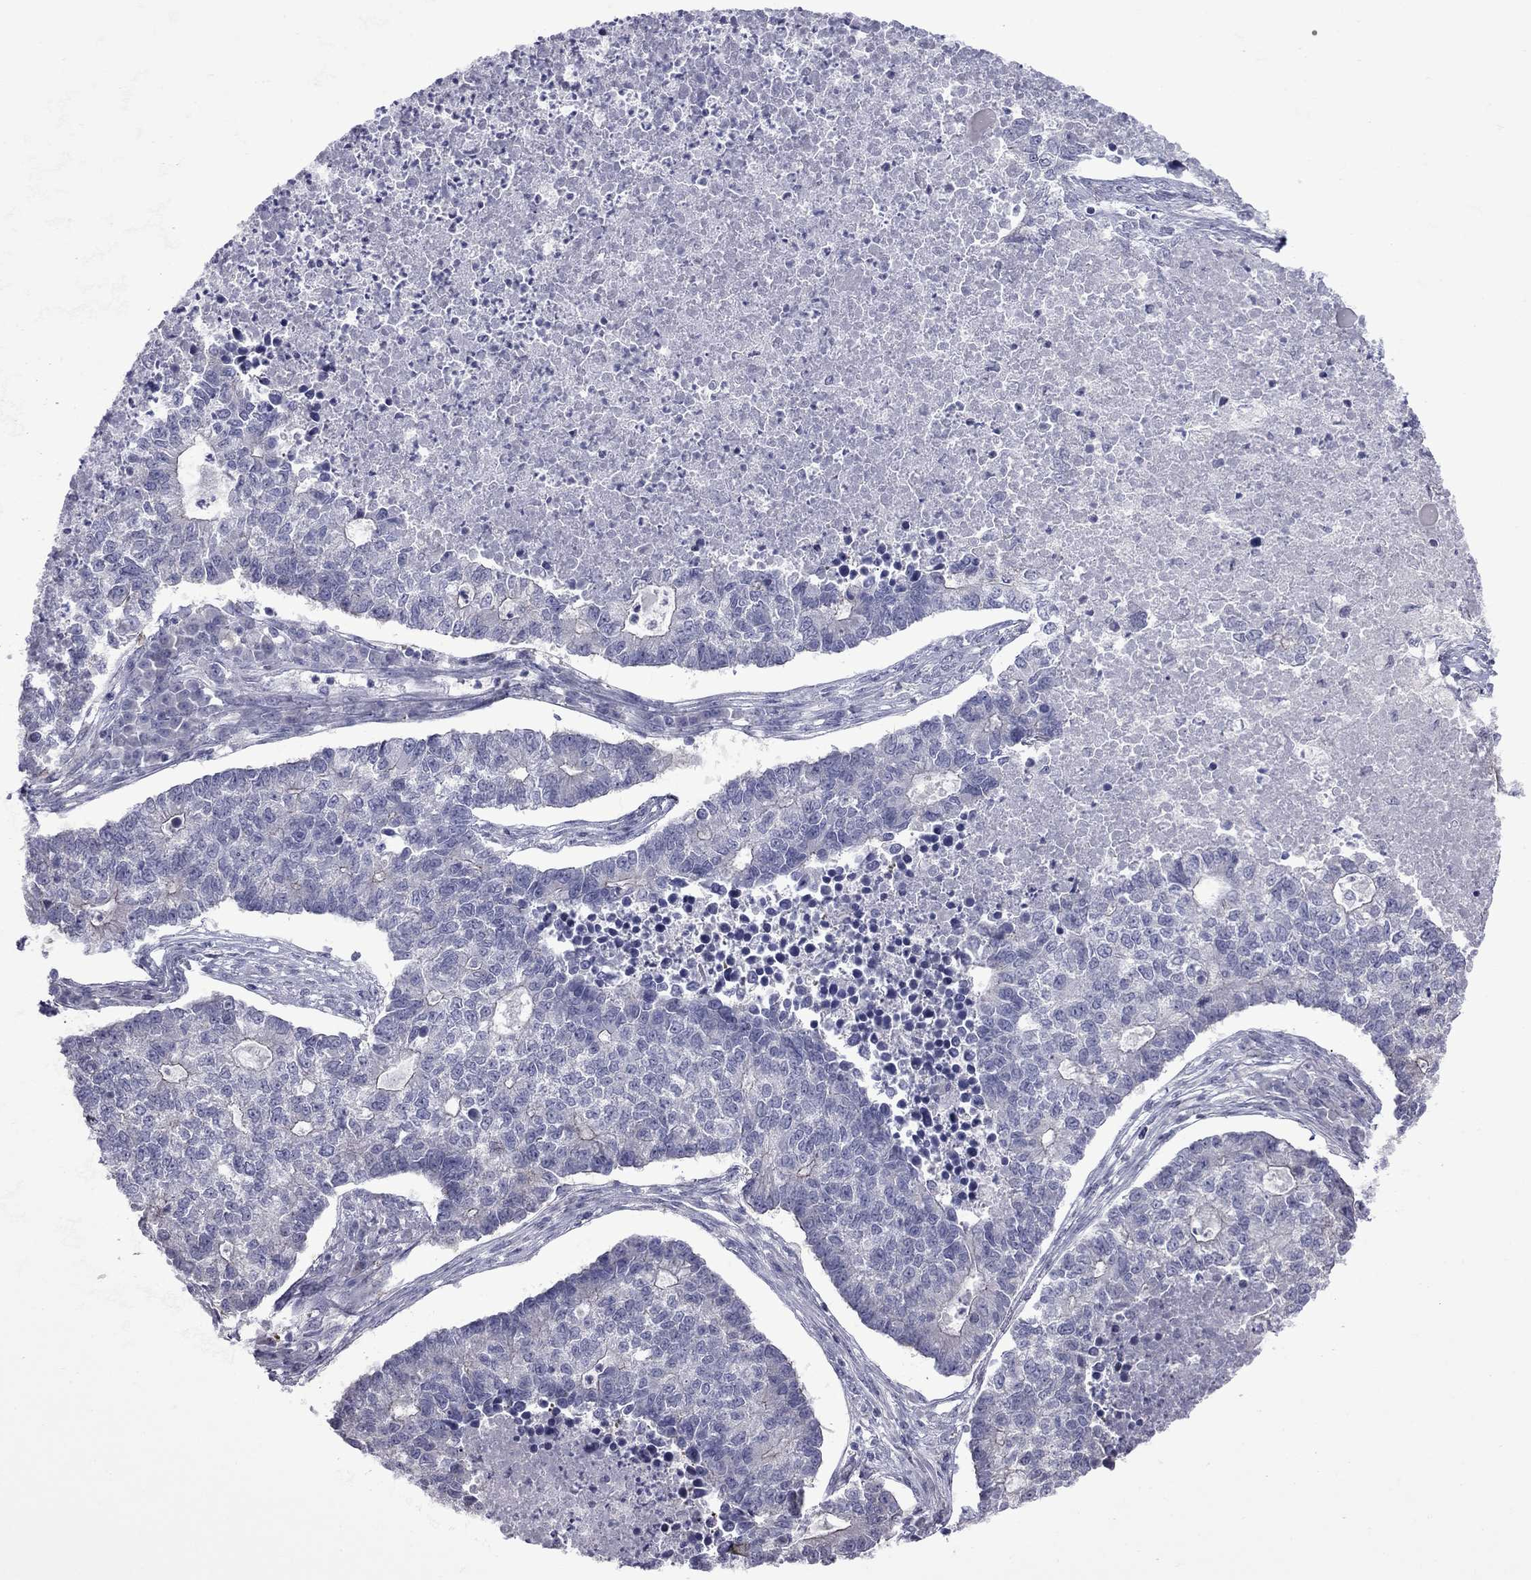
{"staining": {"intensity": "negative", "quantity": "none", "location": "none"}, "tissue": "lung cancer", "cell_type": "Tumor cells", "image_type": "cancer", "snomed": [{"axis": "morphology", "description": "Adenocarcinoma, NOS"}, {"axis": "topography", "description": "Lung"}], "caption": "Lung cancer (adenocarcinoma) was stained to show a protein in brown. There is no significant positivity in tumor cells.", "gene": "NRARP", "patient": {"sex": "male", "age": 57}}